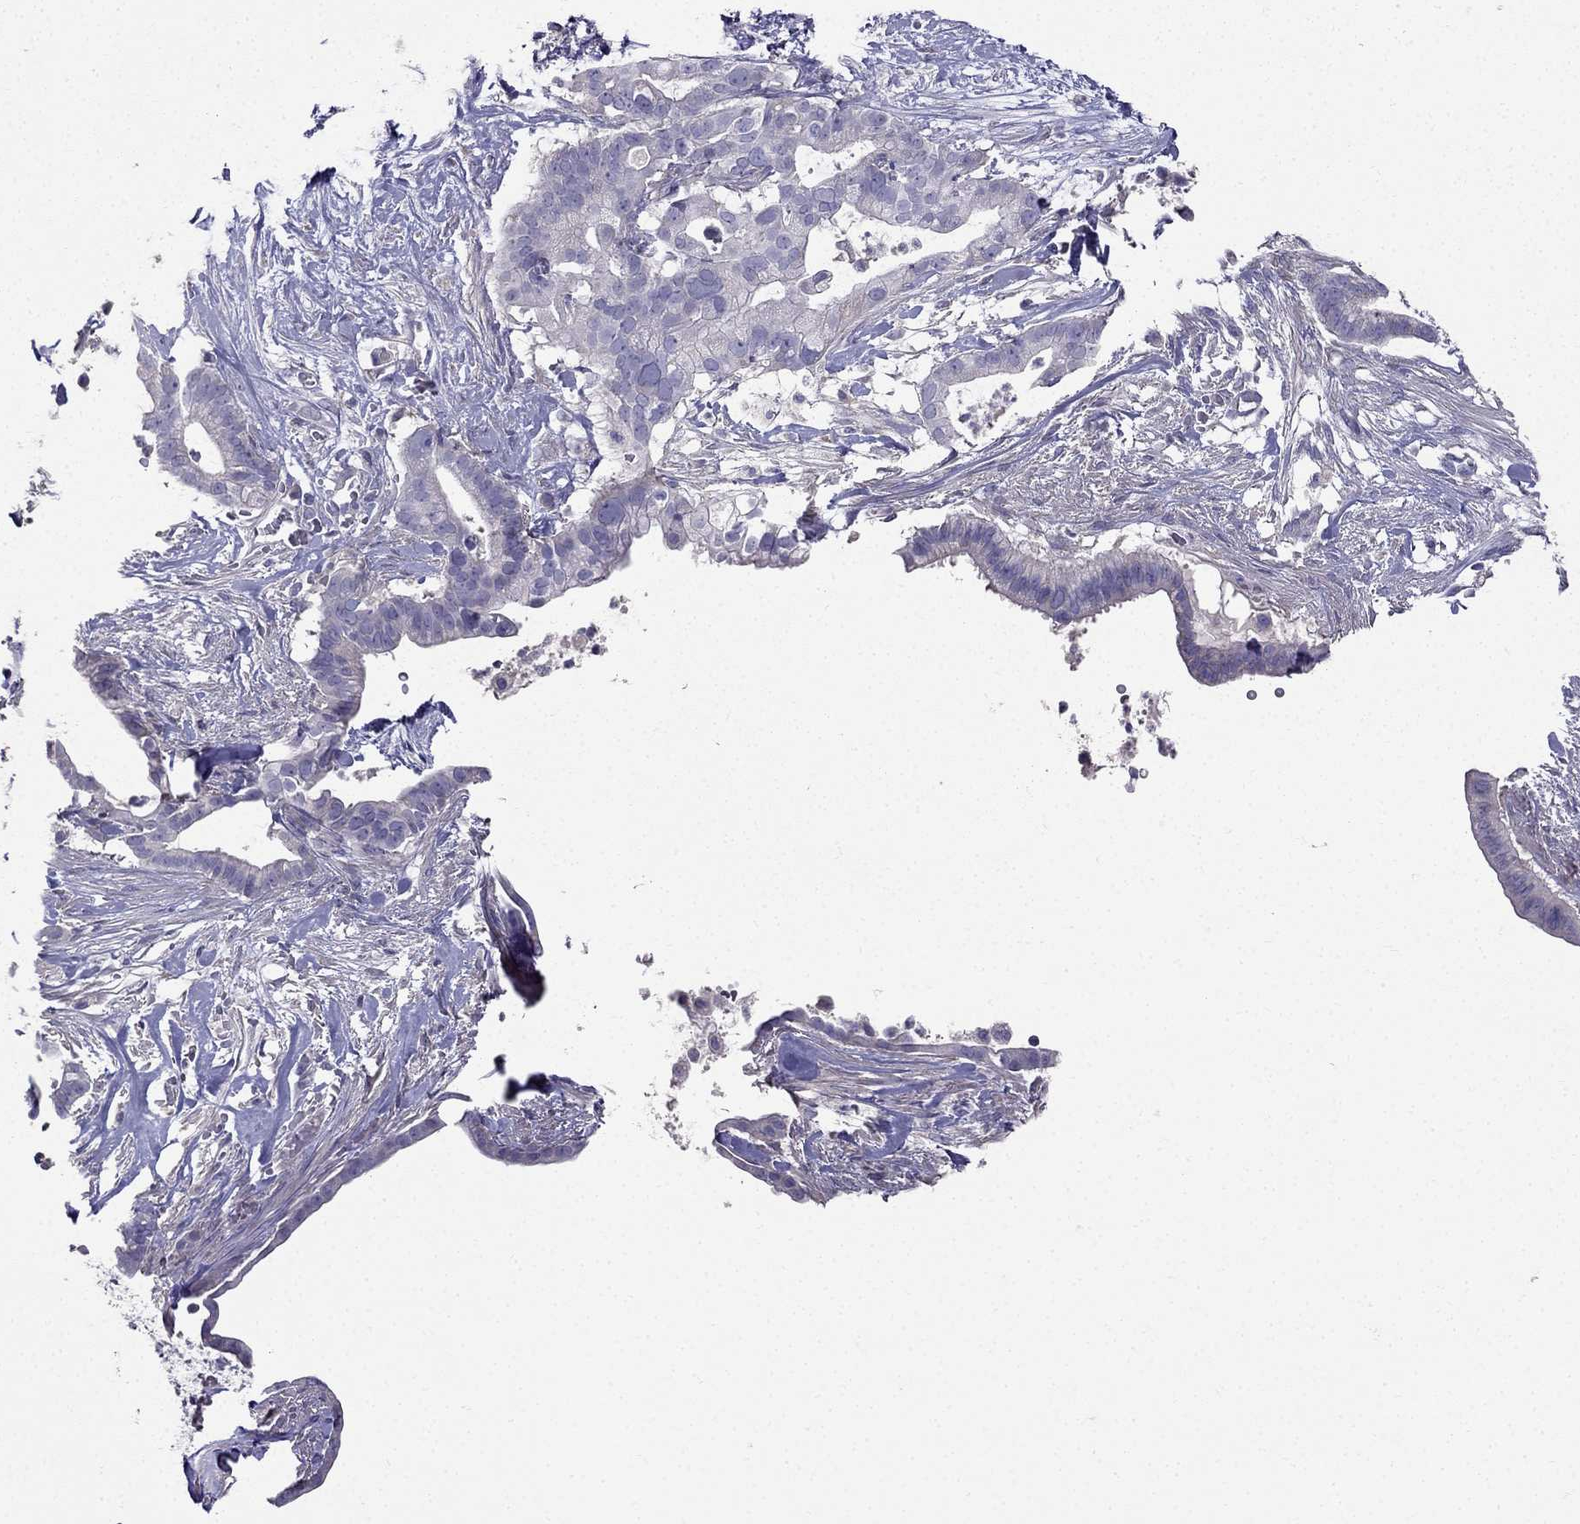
{"staining": {"intensity": "negative", "quantity": "none", "location": "none"}, "tissue": "pancreatic cancer", "cell_type": "Tumor cells", "image_type": "cancer", "snomed": [{"axis": "morphology", "description": "Adenocarcinoma, NOS"}, {"axis": "topography", "description": "Pancreas"}], "caption": "This is a image of immunohistochemistry staining of pancreatic adenocarcinoma, which shows no positivity in tumor cells.", "gene": "AS3MT", "patient": {"sex": "male", "age": 61}}